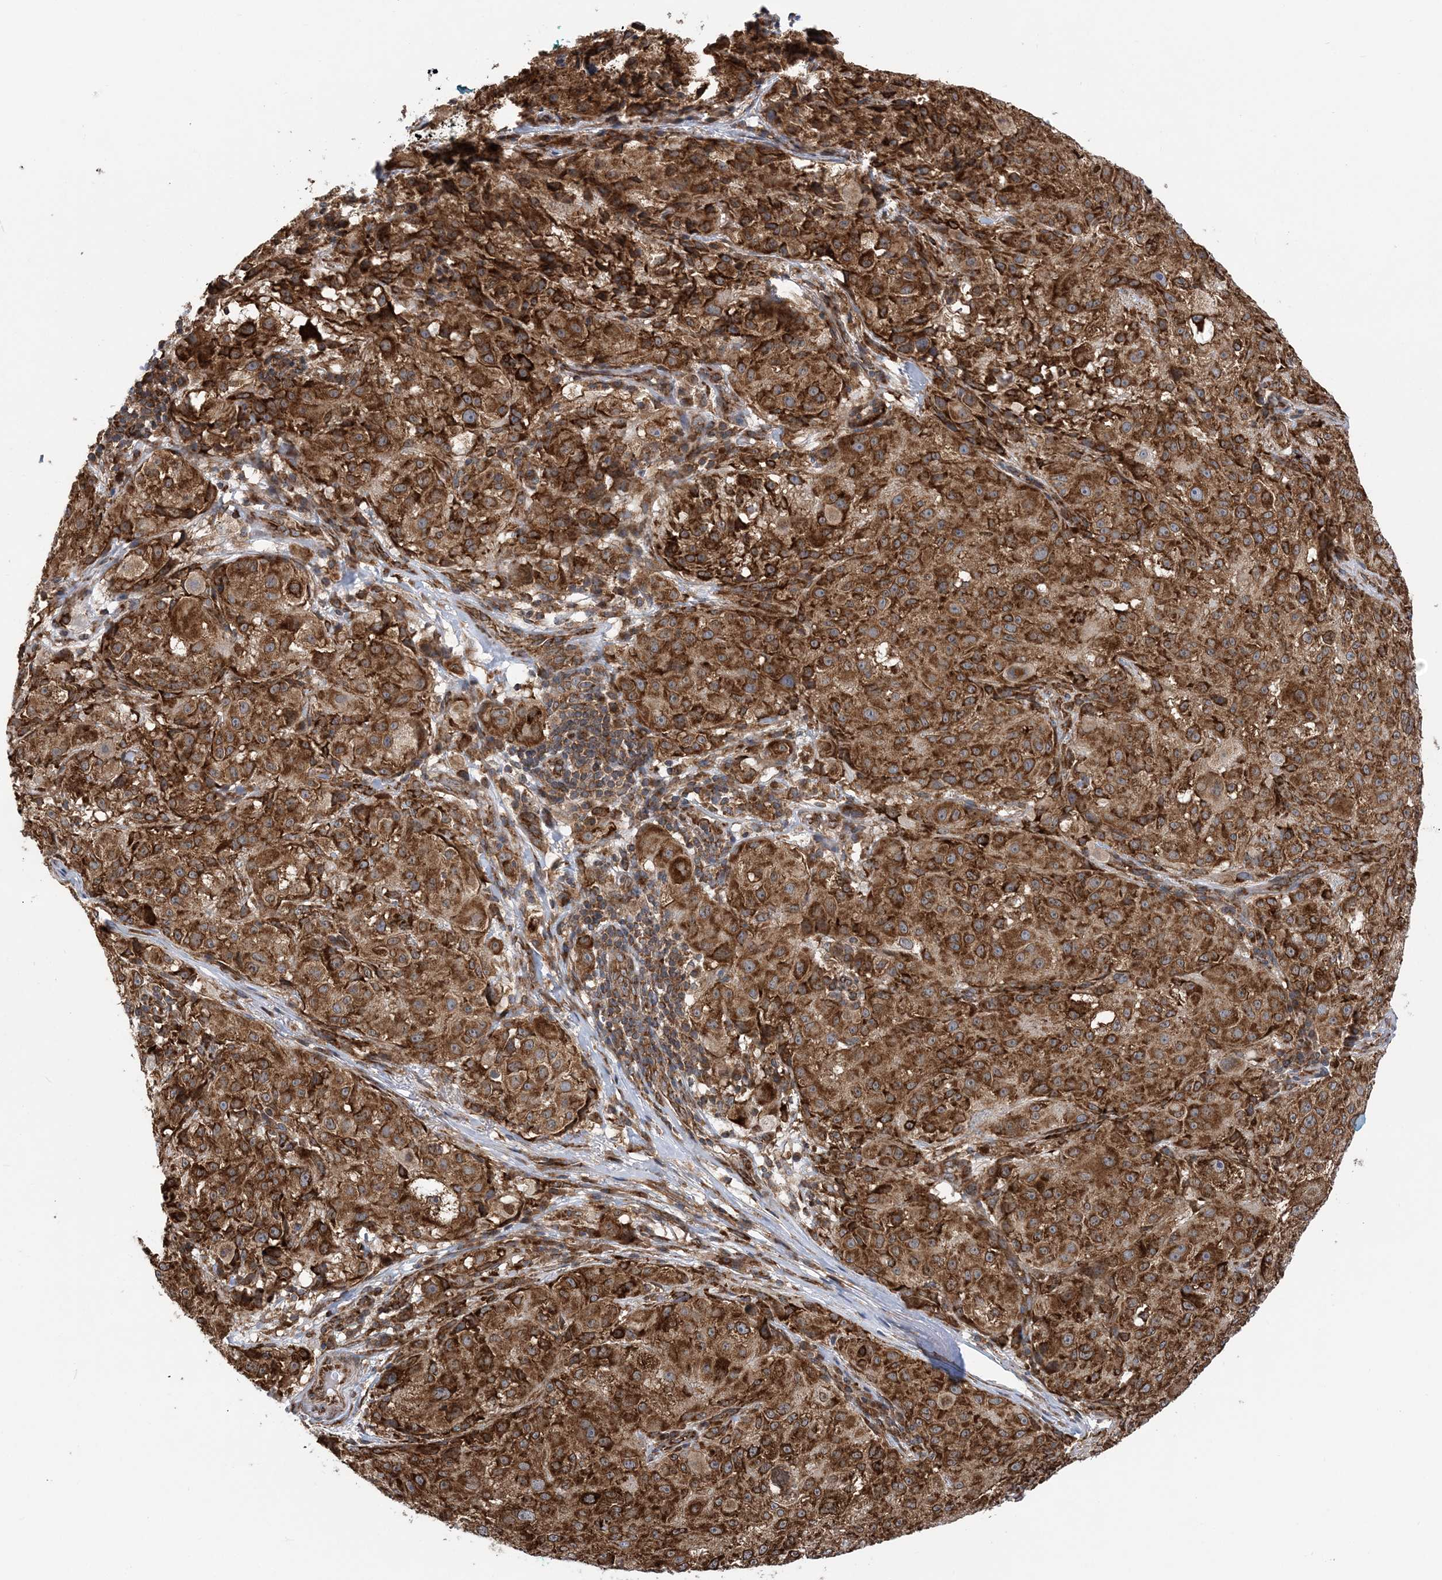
{"staining": {"intensity": "moderate", "quantity": ">75%", "location": "cytoplasmic/membranous"}, "tissue": "melanoma", "cell_type": "Tumor cells", "image_type": "cancer", "snomed": [{"axis": "morphology", "description": "Necrosis, NOS"}, {"axis": "morphology", "description": "Malignant melanoma, NOS"}, {"axis": "topography", "description": "Skin"}], "caption": "Protein expression analysis of malignant melanoma displays moderate cytoplasmic/membranous staining in approximately >75% of tumor cells. The protein is shown in brown color, while the nuclei are stained blue.", "gene": "PHF1", "patient": {"sex": "female", "age": 87}}